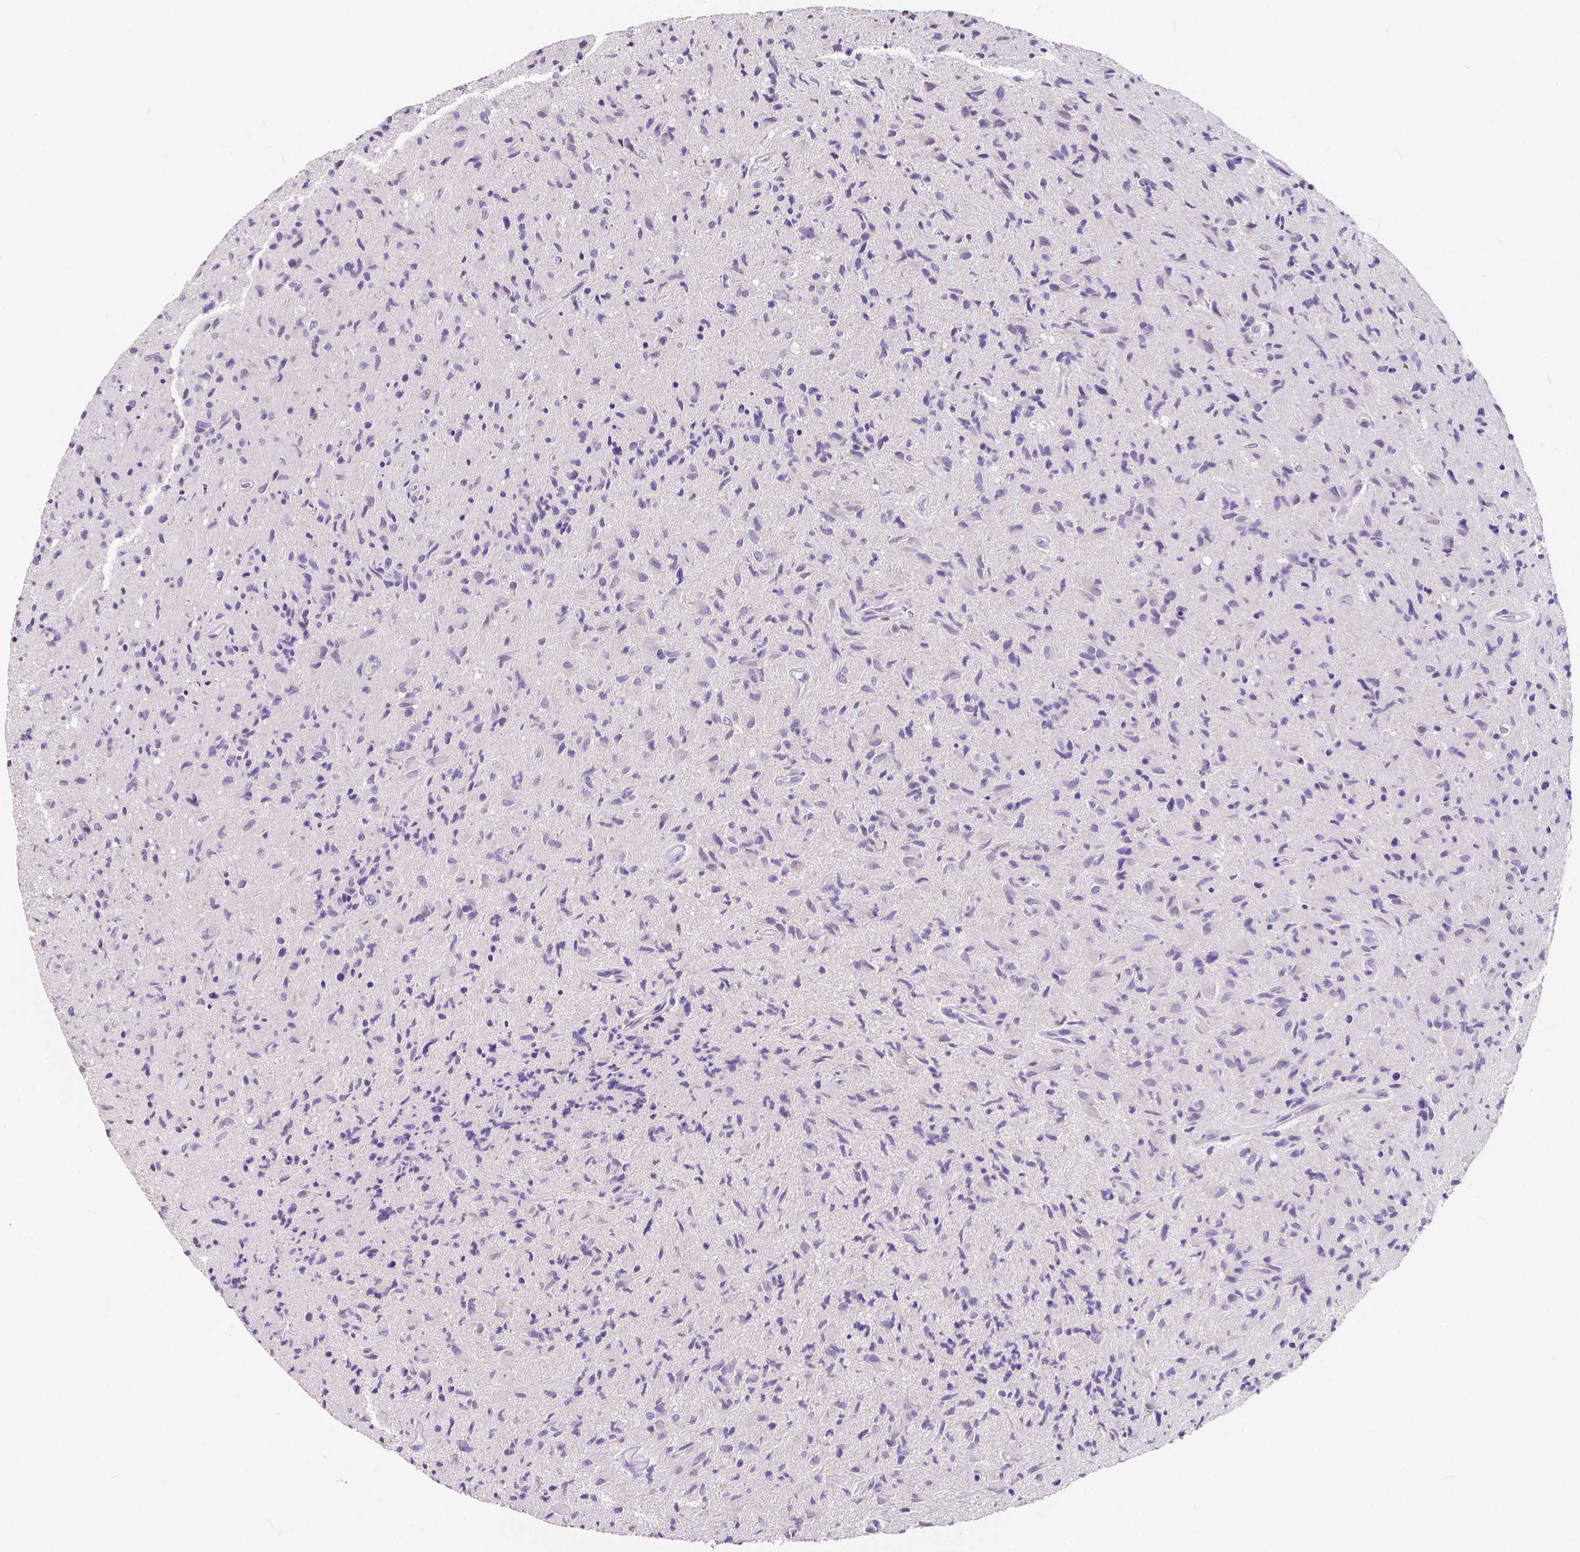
{"staining": {"intensity": "negative", "quantity": "none", "location": "none"}, "tissue": "glioma", "cell_type": "Tumor cells", "image_type": "cancer", "snomed": [{"axis": "morphology", "description": "Glioma, malignant, High grade"}, {"axis": "topography", "description": "Brain"}], "caption": "A histopathology image of human malignant high-grade glioma is negative for staining in tumor cells.", "gene": "ACP5", "patient": {"sex": "male", "age": 54}}